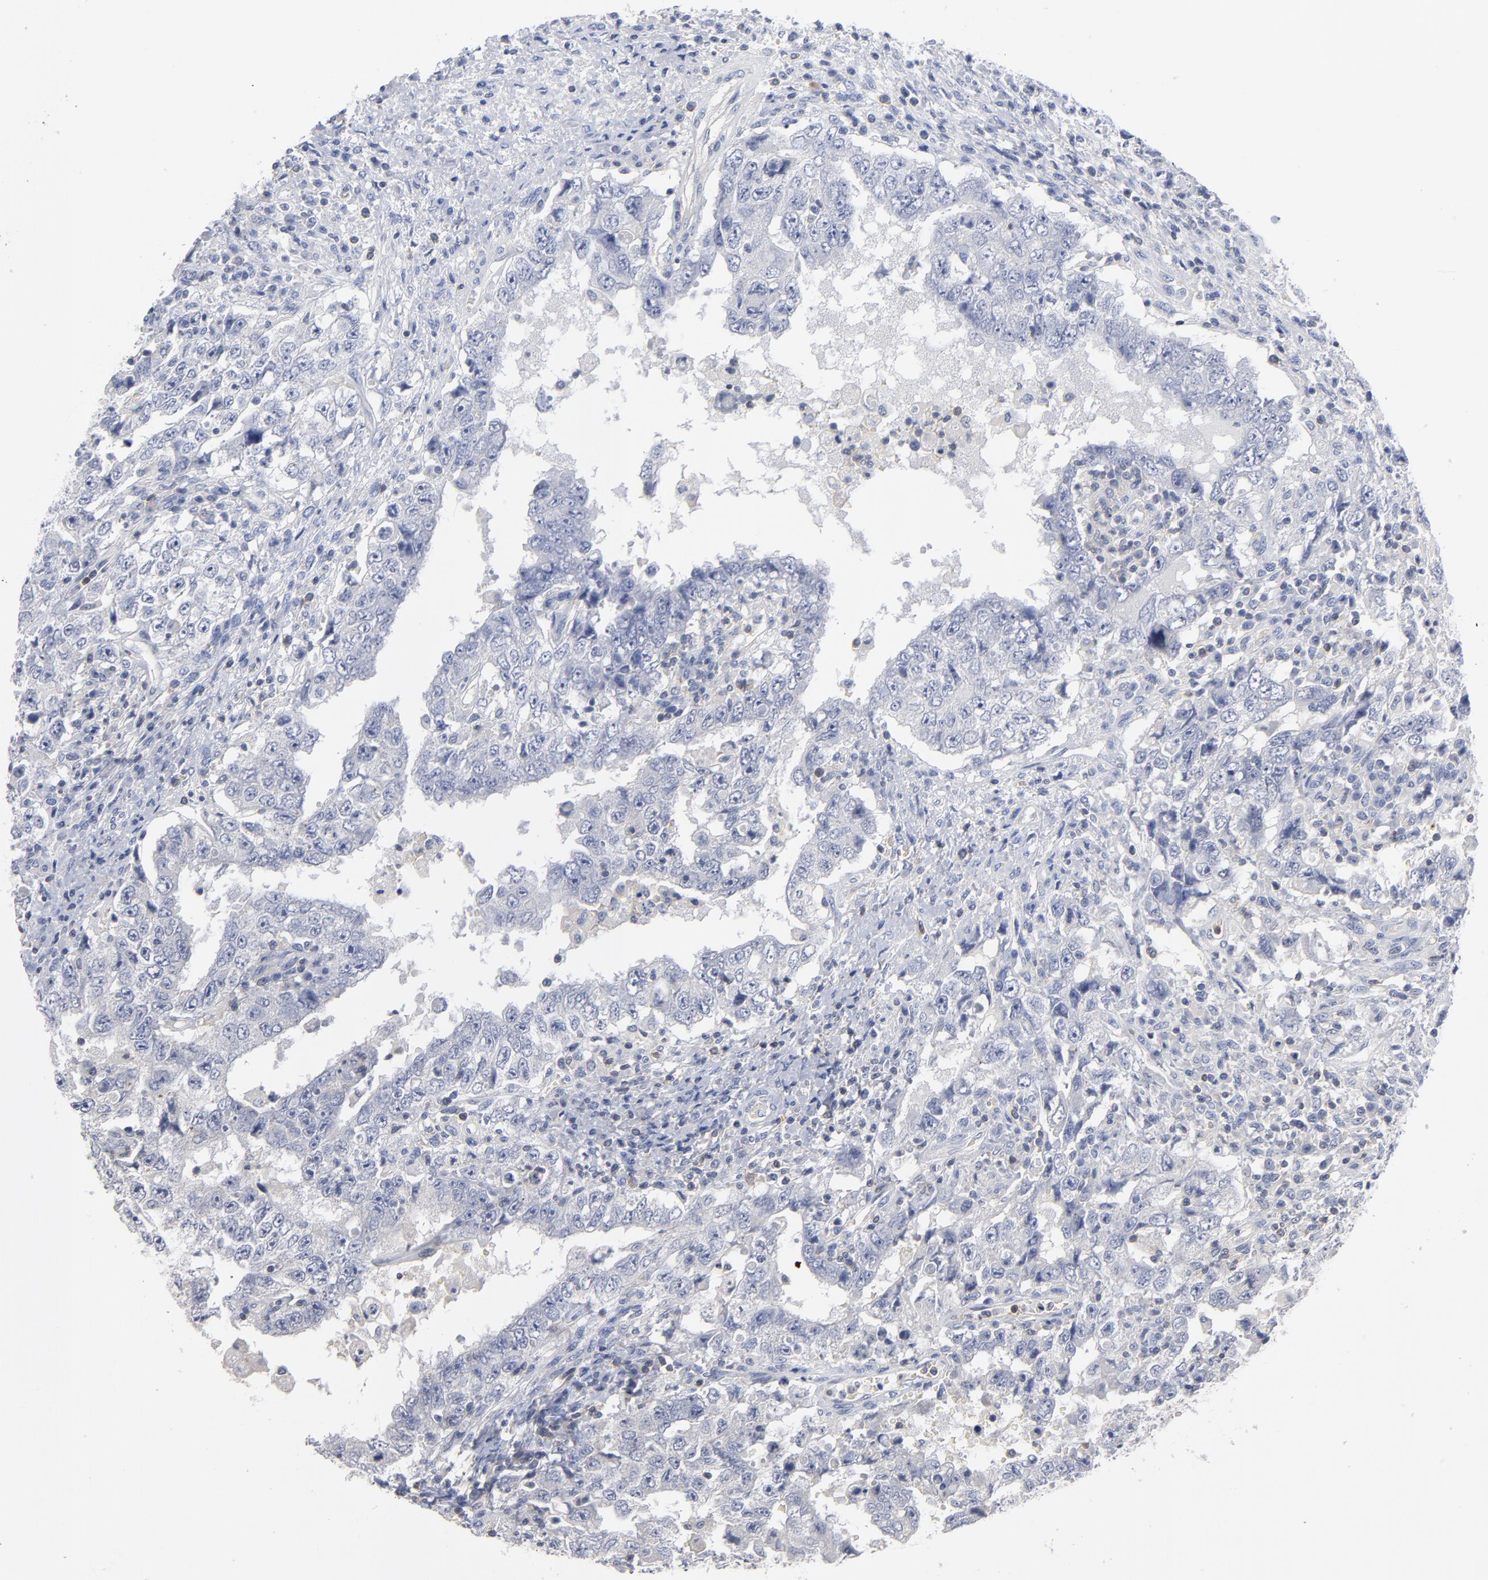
{"staining": {"intensity": "negative", "quantity": "none", "location": "none"}, "tissue": "testis cancer", "cell_type": "Tumor cells", "image_type": "cancer", "snomed": [{"axis": "morphology", "description": "Carcinoma, Embryonal, NOS"}, {"axis": "topography", "description": "Testis"}], "caption": "This is an immunohistochemistry (IHC) micrograph of embryonal carcinoma (testis). There is no staining in tumor cells.", "gene": "PDLIM2", "patient": {"sex": "male", "age": 26}}